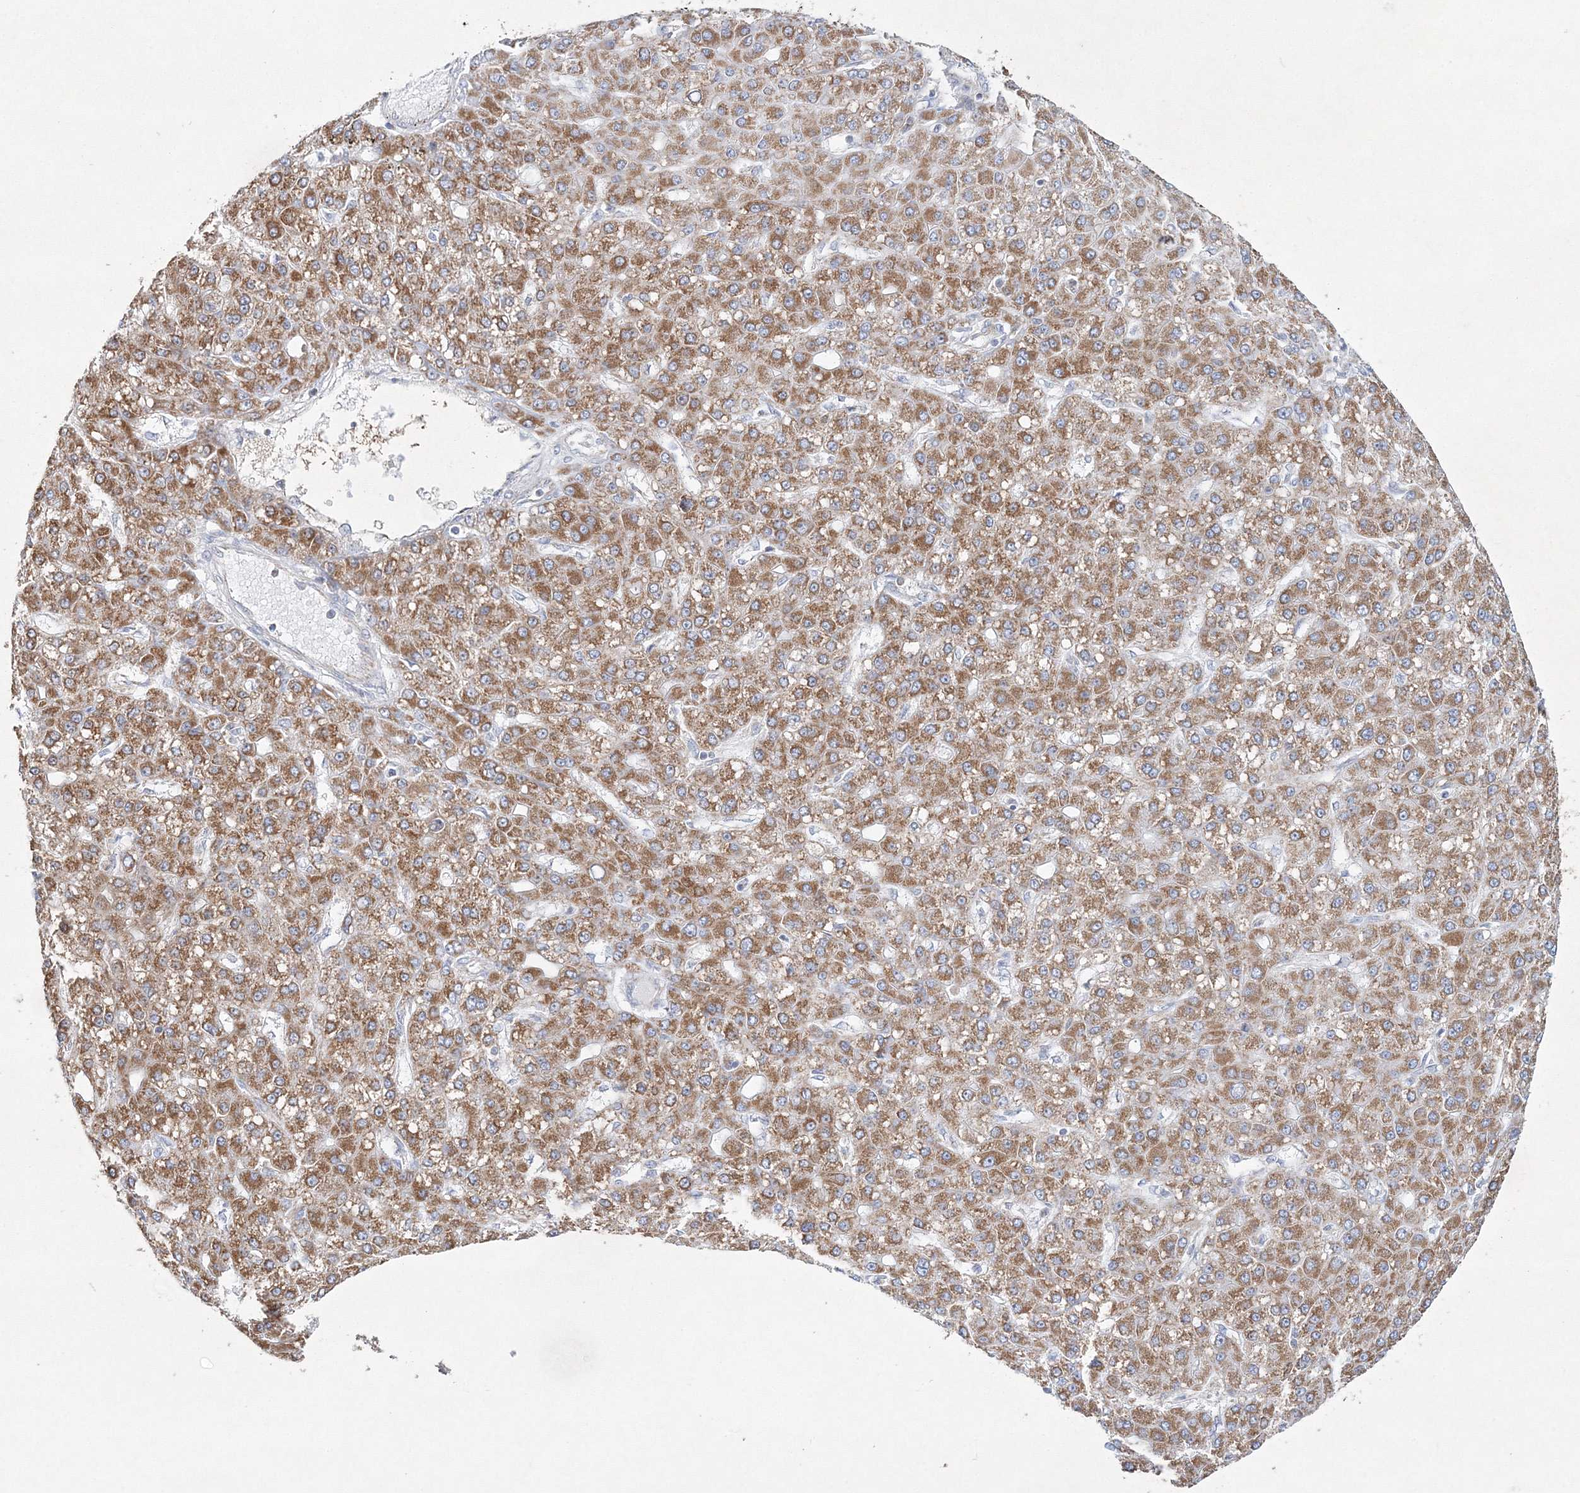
{"staining": {"intensity": "moderate", "quantity": ">75%", "location": "cytoplasmic/membranous"}, "tissue": "liver cancer", "cell_type": "Tumor cells", "image_type": "cancer", "snomed": [{"axis": "morphology", "description": "Carcinoma, Hepatocellular, NOS"}, {"axis": "topography", "description": "Liver"}], "caption": "A brown stain highlights moderate cytoplasmic/membranous staining of a protein in liver cancer (hepatocellular carcinoma) tumor cells.", "gene": "HIBCH", "patient": {"sex": "male", "age": 67}}